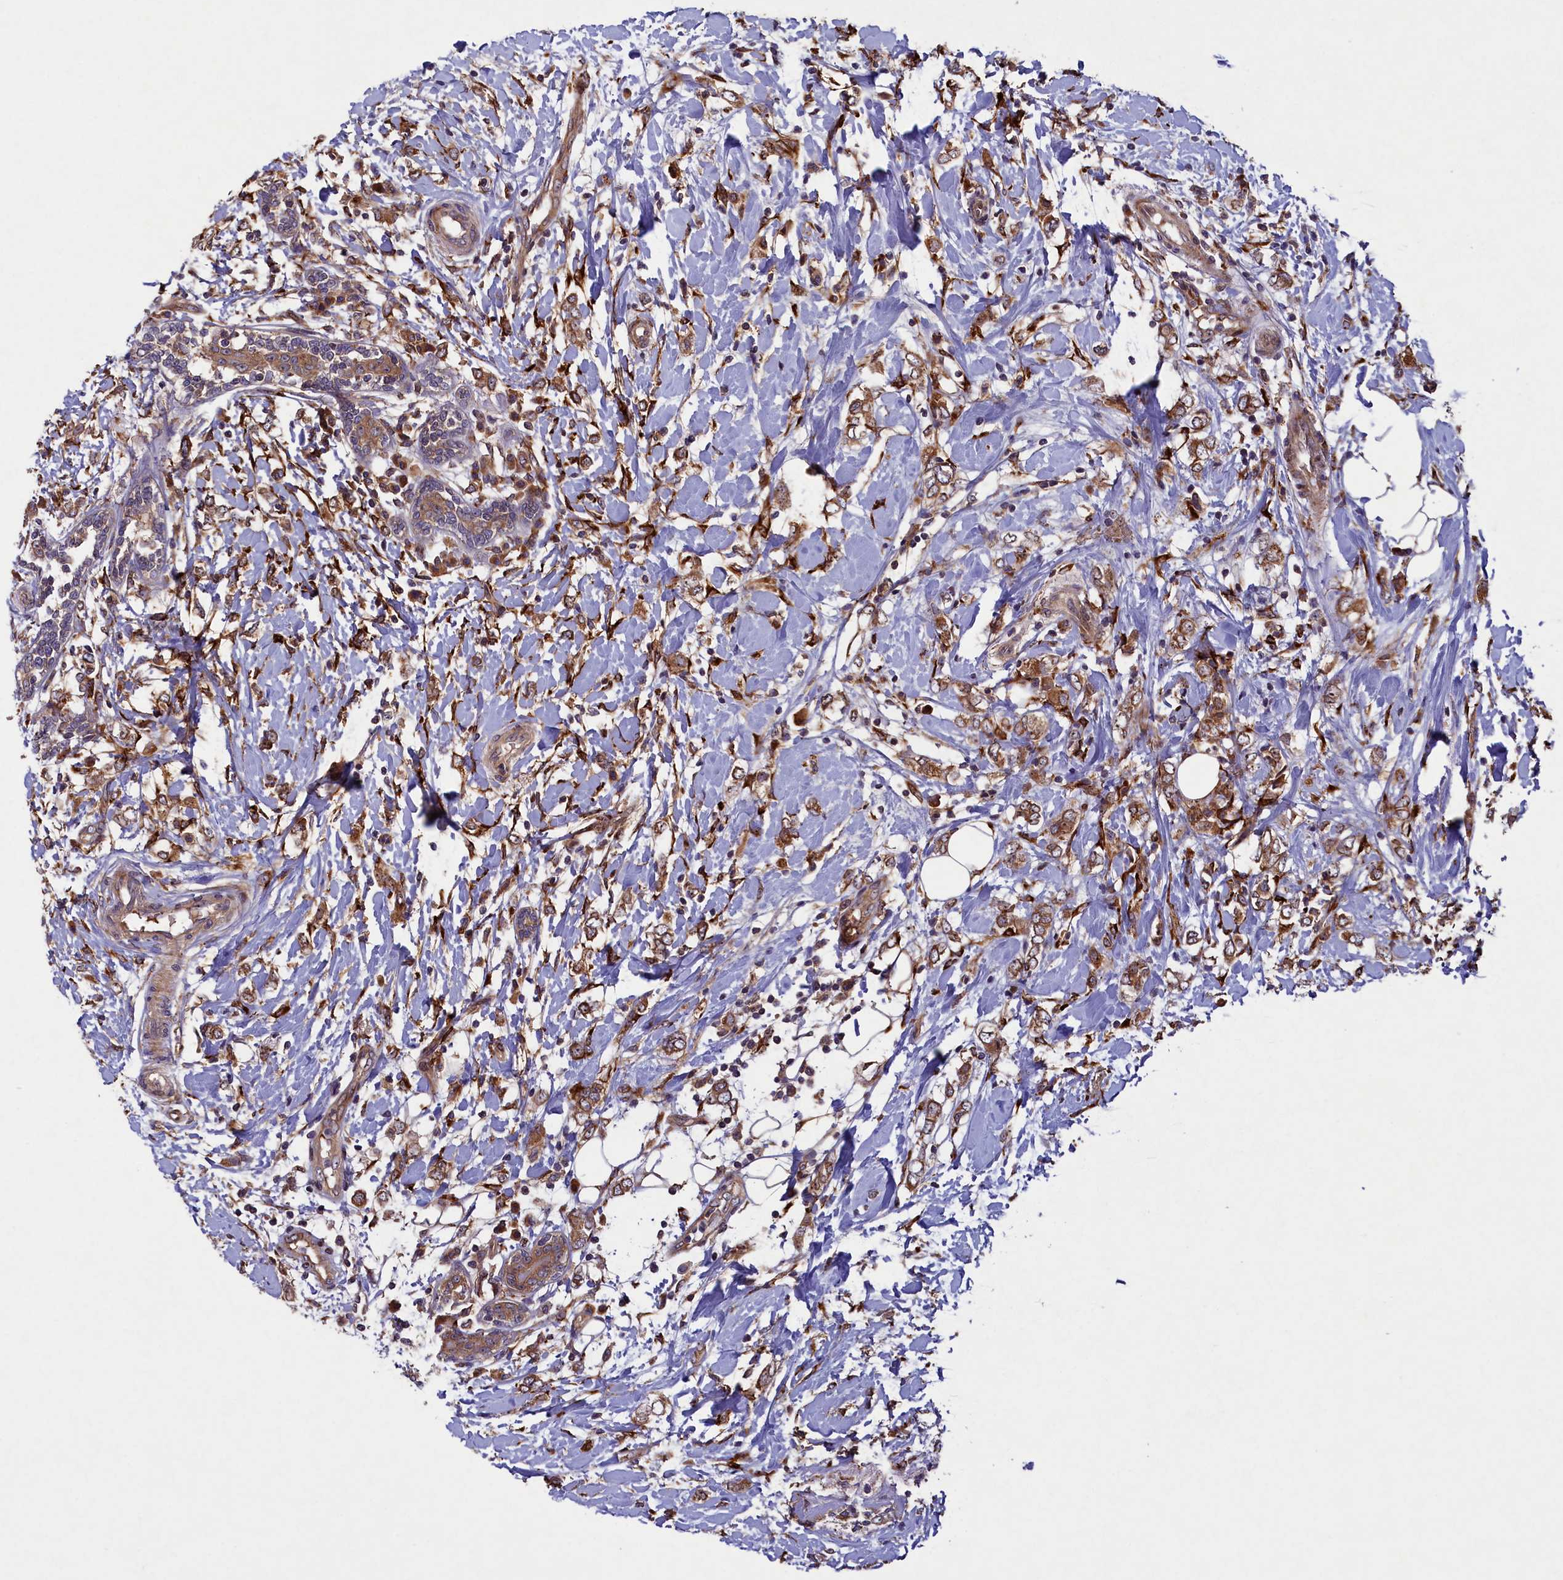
{"staining": {"intensity": "moderate", "quantity": ">75%", "location": "cytoplasmic/membranous"}, "tissue": "breast cancer", "cell_type": "Tumor cells", "image_type": "cancer", "snomed": [{"axis": "morphology", "description": "Normal tissue, NOS"}, {"axis": "morphology", "description": "Lobular carcinoma"}, {"axis": "topography", "description": "Breast"}], "caption": "Tumor cells demonstrate moderate cytoplasmic/membranous staining in approximately >75% of cells in lobular carcinoma (breast).", "gene": "ARRDC4", "patient": {"sex": "female", "age": 47}}